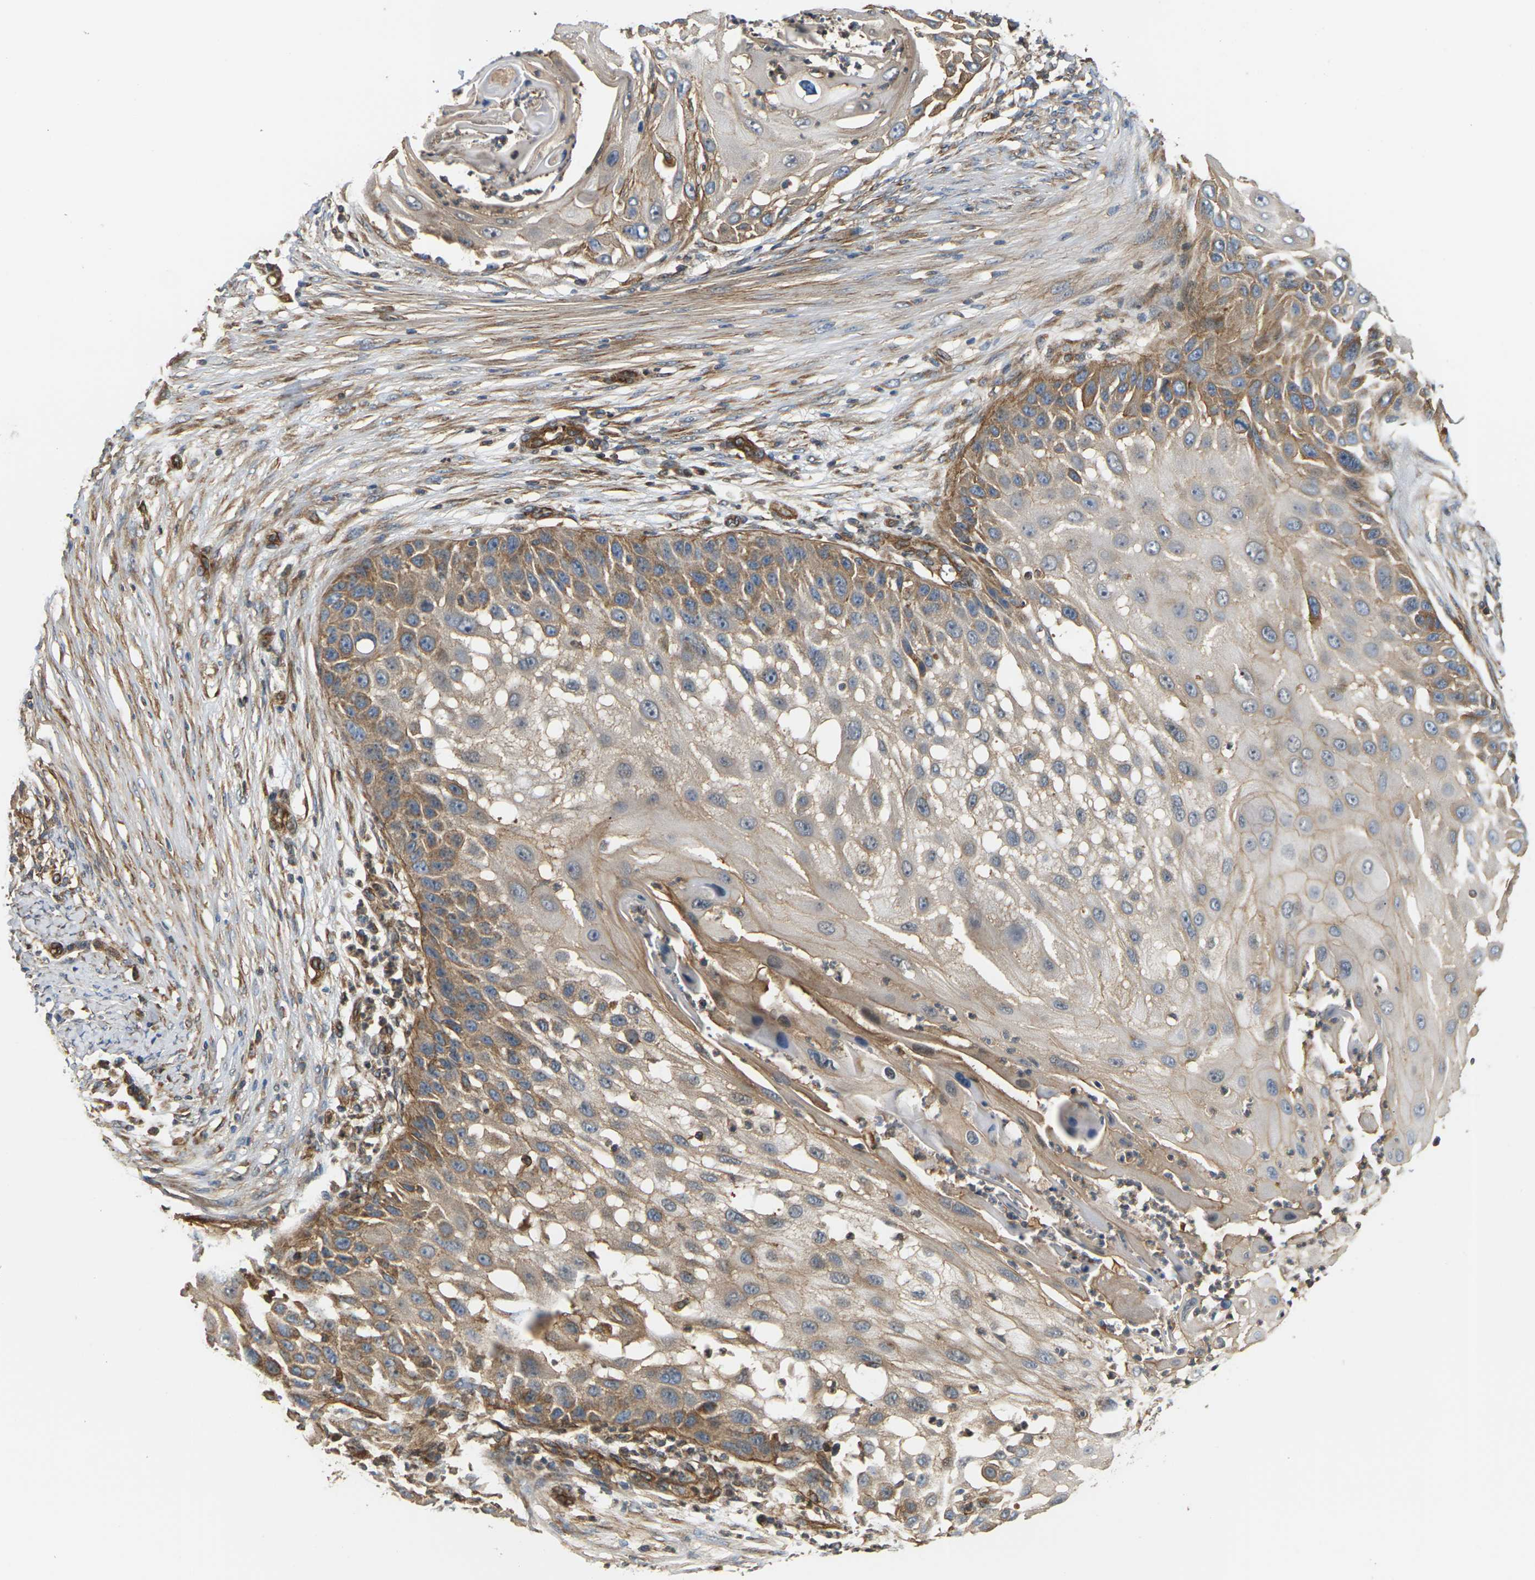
{"staining": {"intensity": "moderate", "quantity": "25%-75%", "location": "cytoplasmic/membranous"}, "tissue": "skin cancer", "cell_type": "Tumor cells", "image_type": "cancer", "snomed": [{"axis": "morphology", "description": "Squamous cell carcinoma, NOS"}, {"axis": "topography", "description": "Skin"}], "caption": "Human skin squamous cell carcinoma stained with a protein marker reveals moderate staining in tumor cells.", "gene": "PCDHB4", "patient": {"sex": "female", "age": 44}}